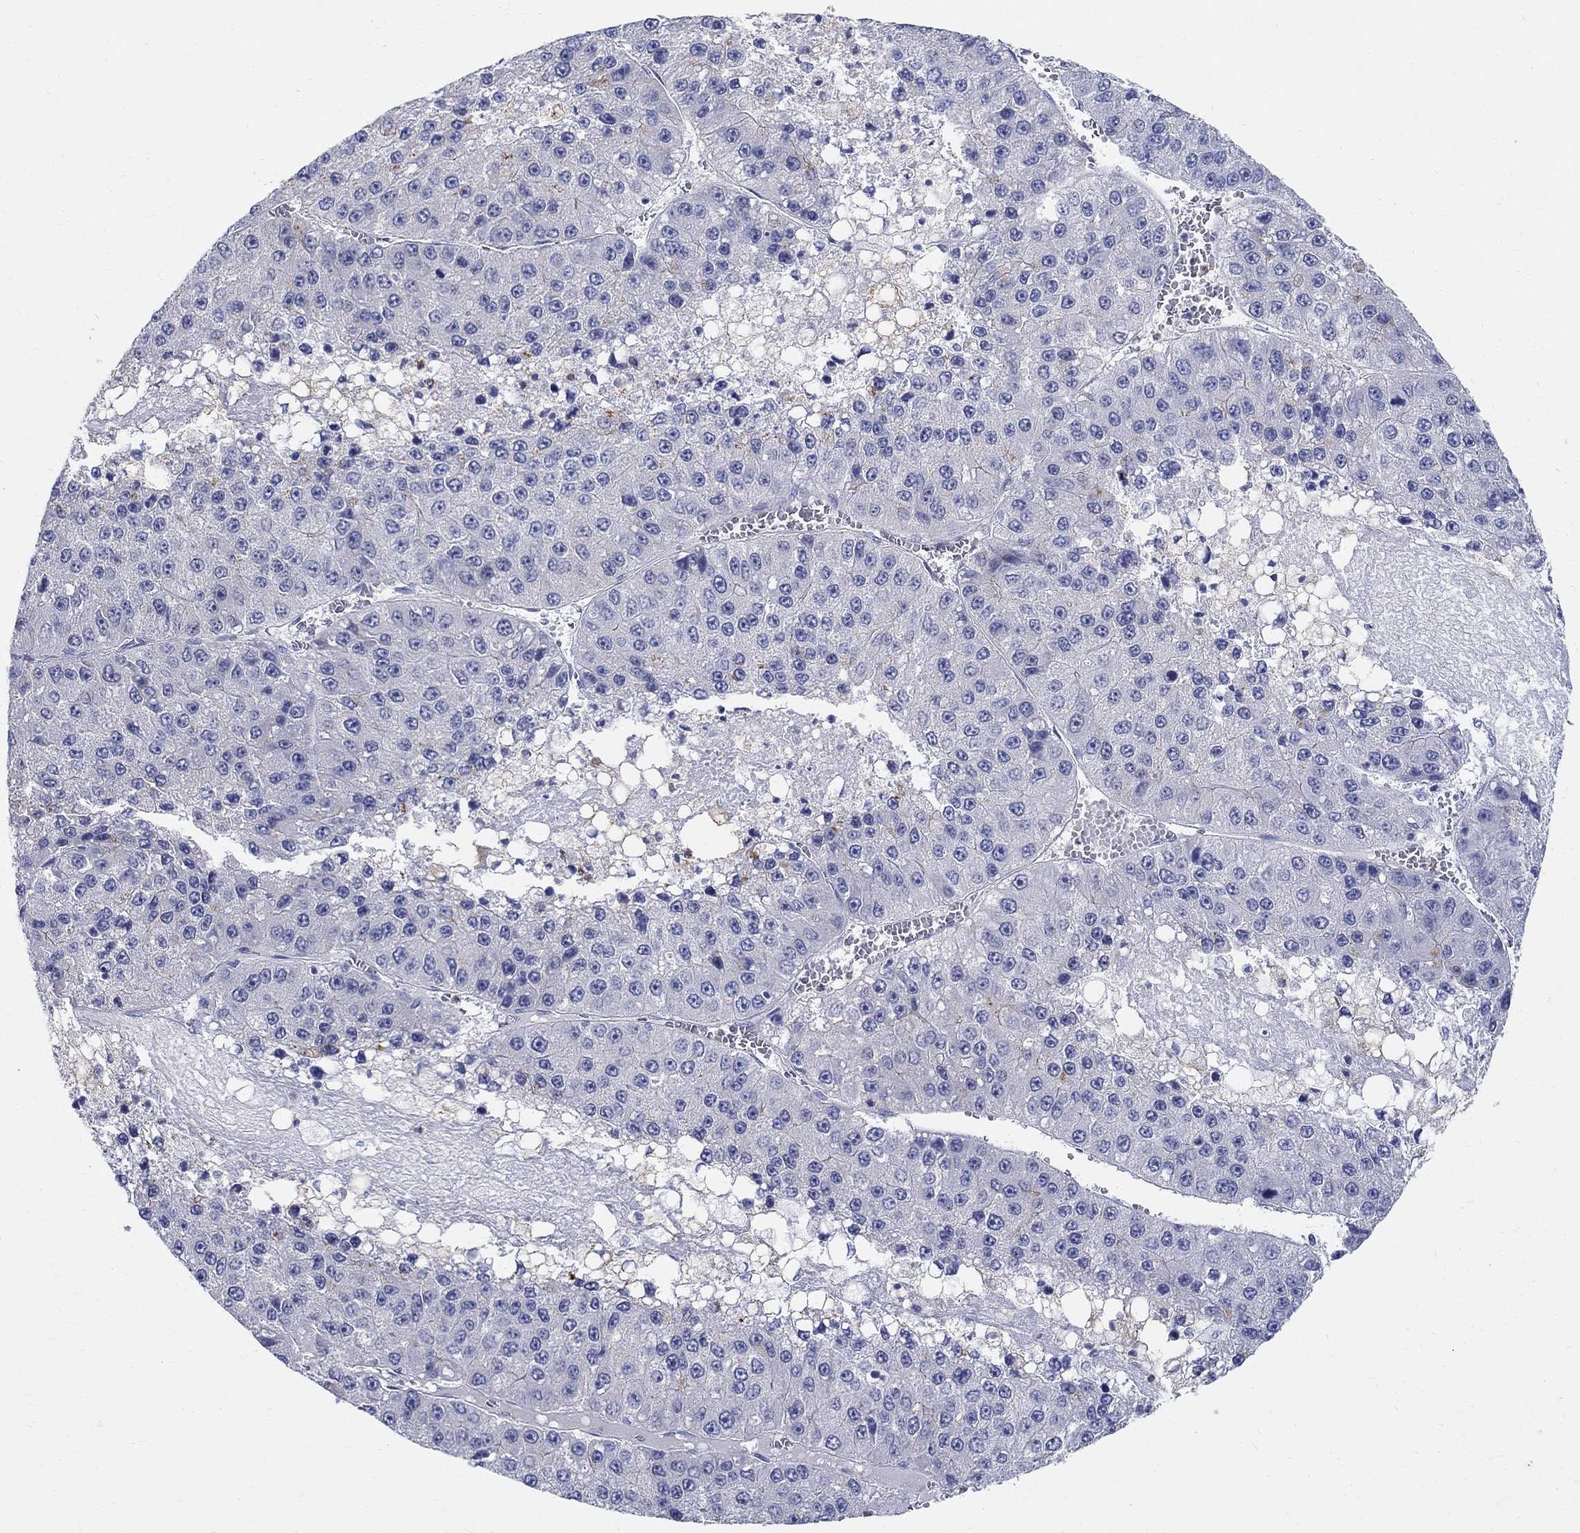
{"staining": {"intensity": "negative", "quantity": "none", "location": "none"}, "tissue": "liver cancer", "cell_type": "Tumor cells", "image_type": "cancer", "snomed": [{"axis": "morphology", "description": "Carcinoma, Hepatocellular, NOS"}, {"axis": "topography", "description": "Liver"}], "caption": "Human liver hepatocellular carcinoma stained for a protein using immunohistochemistry reveals no expression in tumor cells.", "gene": "SOX2", "patient": {"sex": "female", "age": 73}}